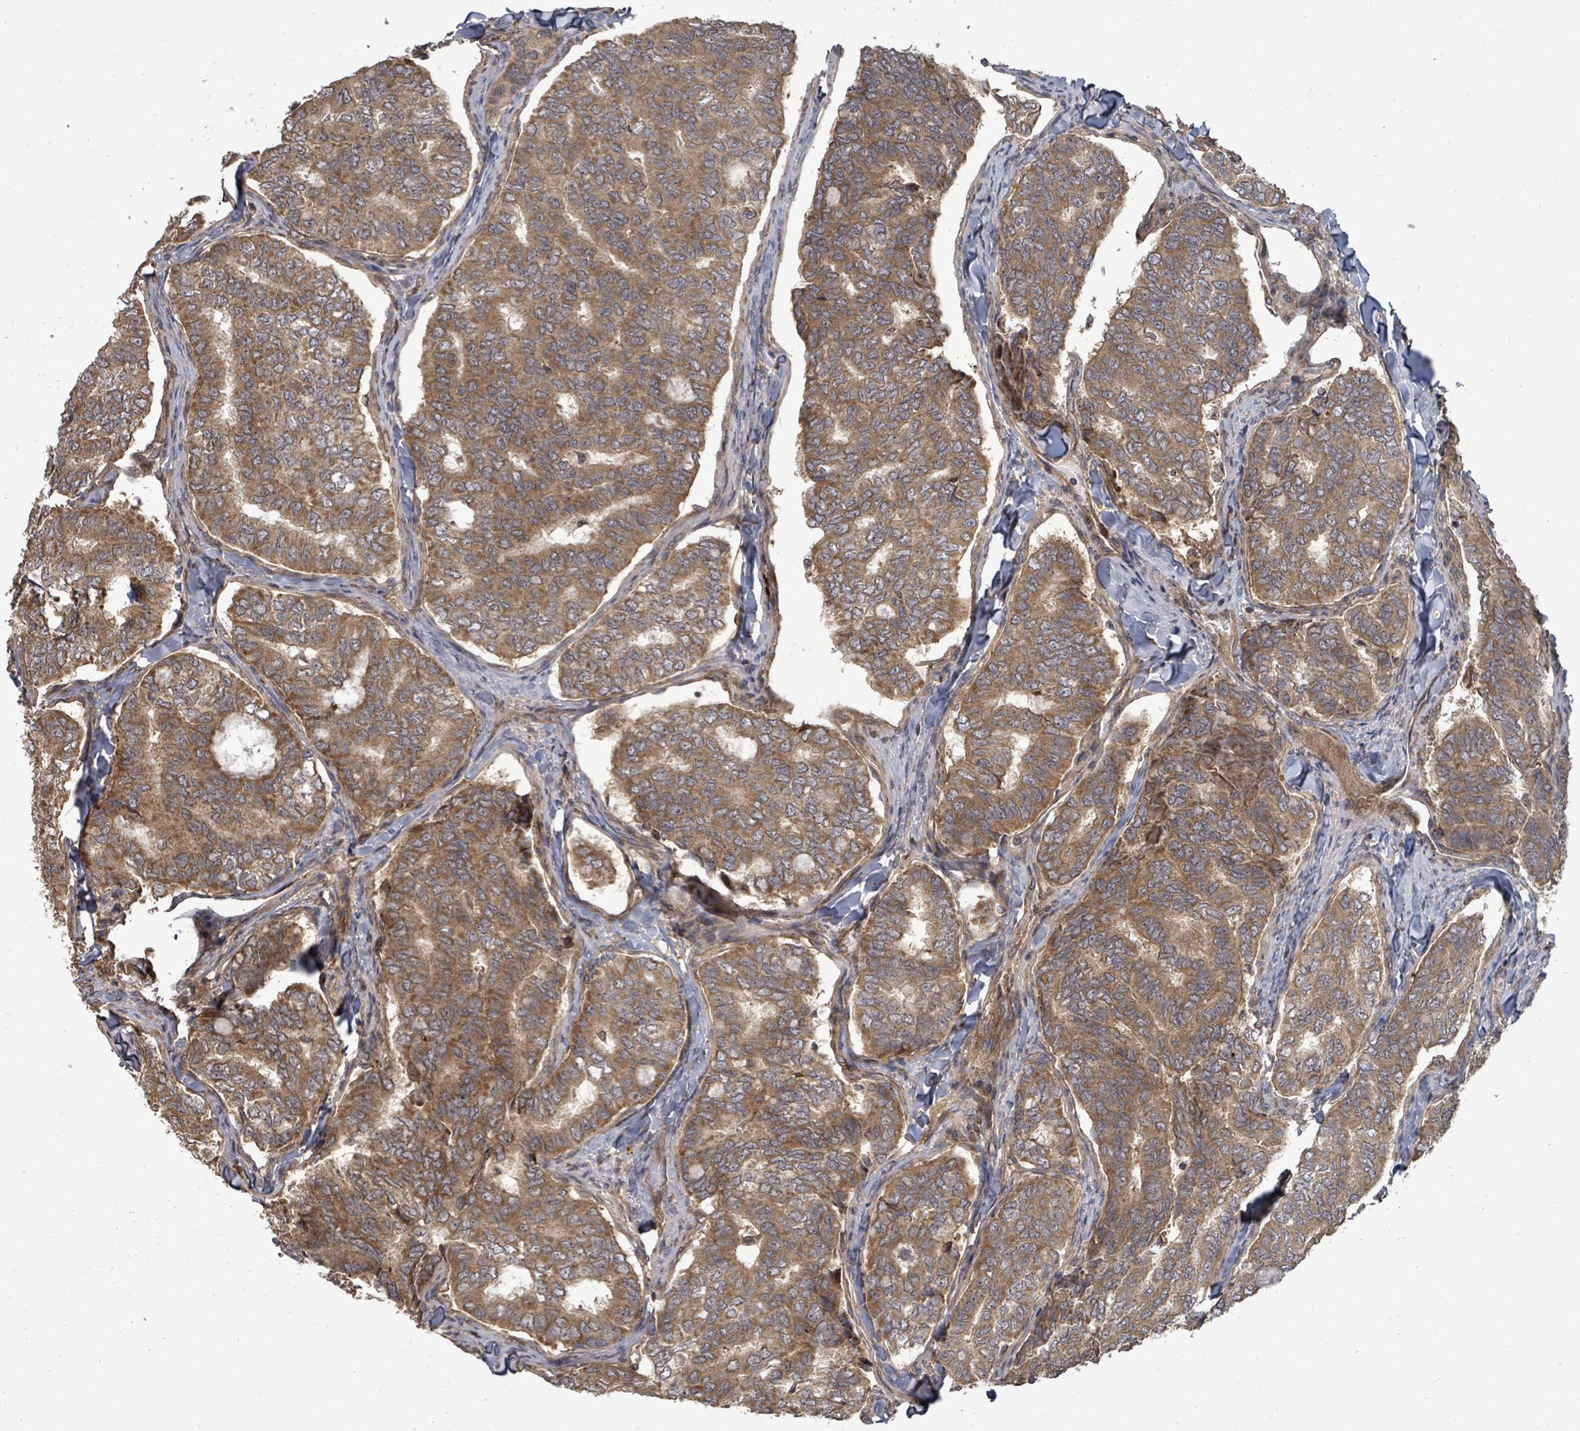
{"staining": {"intensity": "strong", "quantity": ">75%", "location": "cytoplasmic/membranous"}, "tissue": "thyroid cancer", "cell_type": "Tumor cells", "image_type": "cancer", "snomed": [{"axis": "morphology", "description": "Papillary adenocarcinoma, NOS"}, {"axis": "topography", "description": "Thyroid gland"}], "caption": "Papillary adenocarcinoma (thyroid) stained with a brown dye displays strong cytoplasmic/membranous positive positivity in about >75% of tumor cells.", "gene": "EIF3C", "patient": {"sex": "female", "age": 35}}